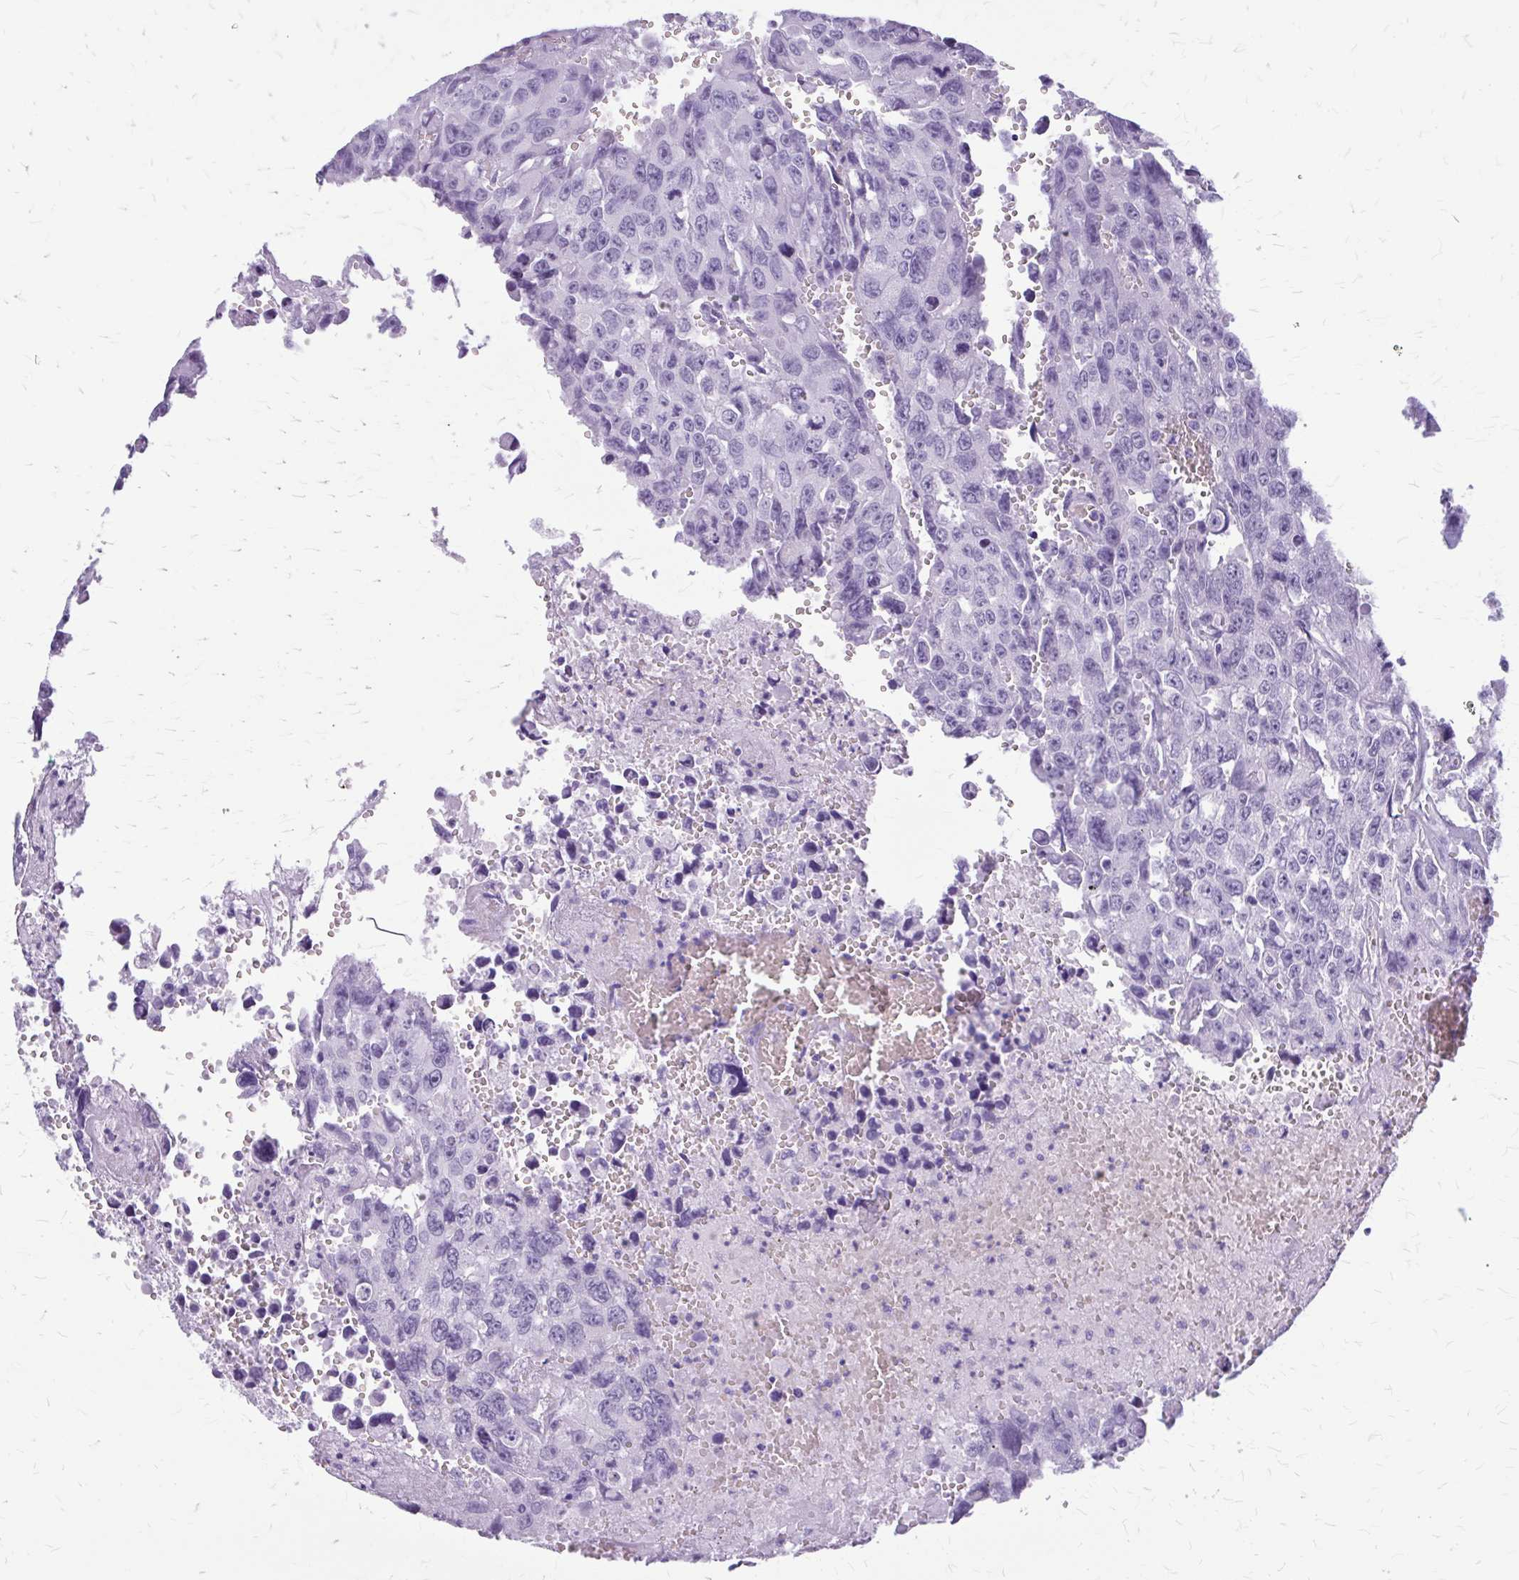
{"staining": {"intensity": "negative", "quantity": "none", "location": "none"}, "tissue": "testis cancer", "cell_type": "Tumor cells", "image_type": "cancer", "snomed": [{"axis": "morphology", "description": "Seminoma, NOS"}, {"axis": "topography", "description": "Testis"}], "caption": "Immunohistochemistry (IHC) image of neoplastic tissue: human testis seminoma stained with DAB demonstrates no significant protein expression in tumor cells.", "gene": "KLHDC7A", "patient": {"sex": "male", "age": 26}}